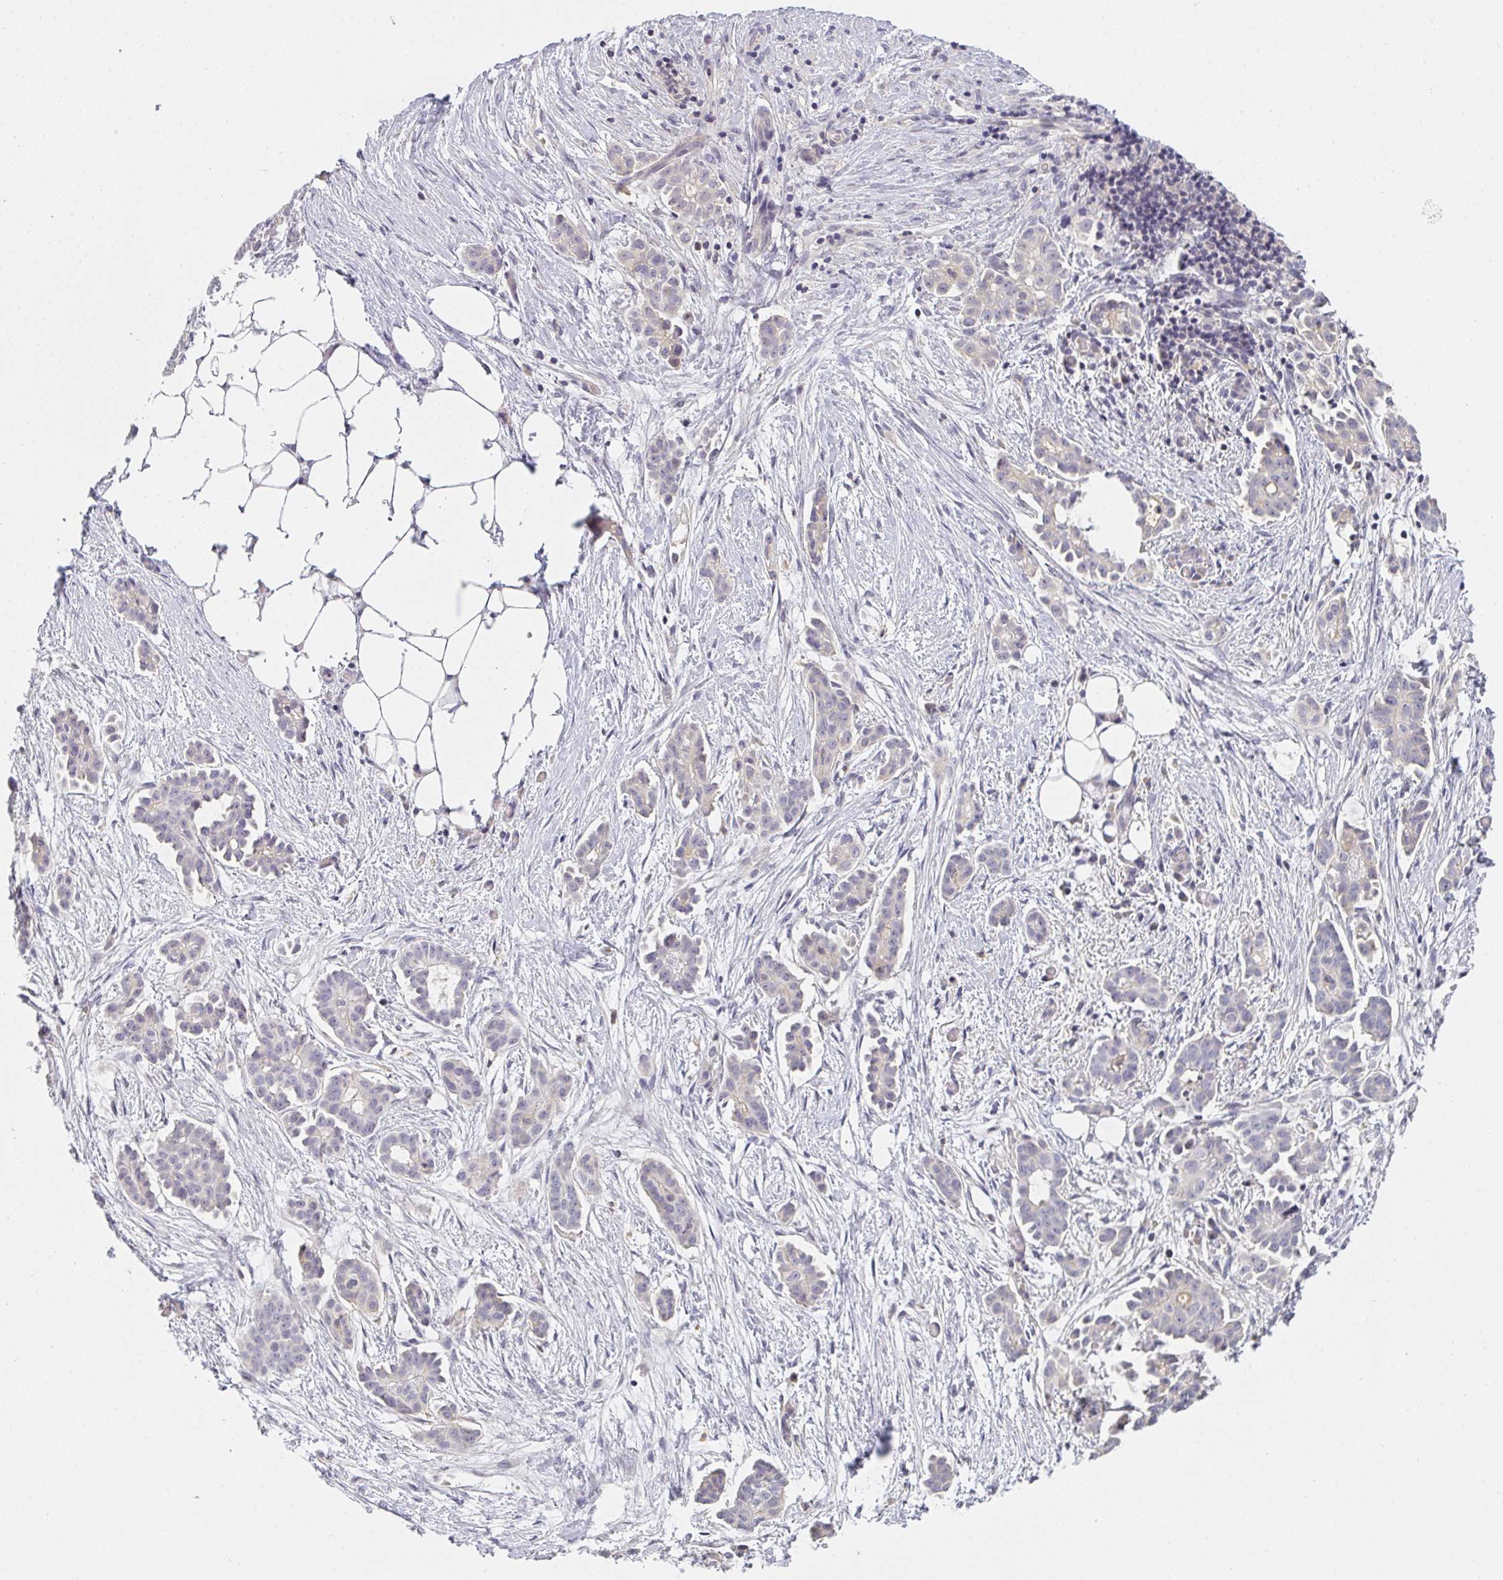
{"staining": {"intensity": "negative", "quantity": "none", "location": "none"}, "tissue": "ovarian cancer", "cell_type": "Tumor cells", "image_type": "cancer", "snomed": [{"axis": "morphology", "description": "Cystadenocarcinoma, serous, NOS"}, {"axis": "topography", "description": "Ovary"}], "caption": "An image of ovarian serous cystadenocarcinoma stained for a protein reveals no brown staining in tumor cells.", "gene": "GSDMB", "patient": {"sex": "female", "age": 50}}